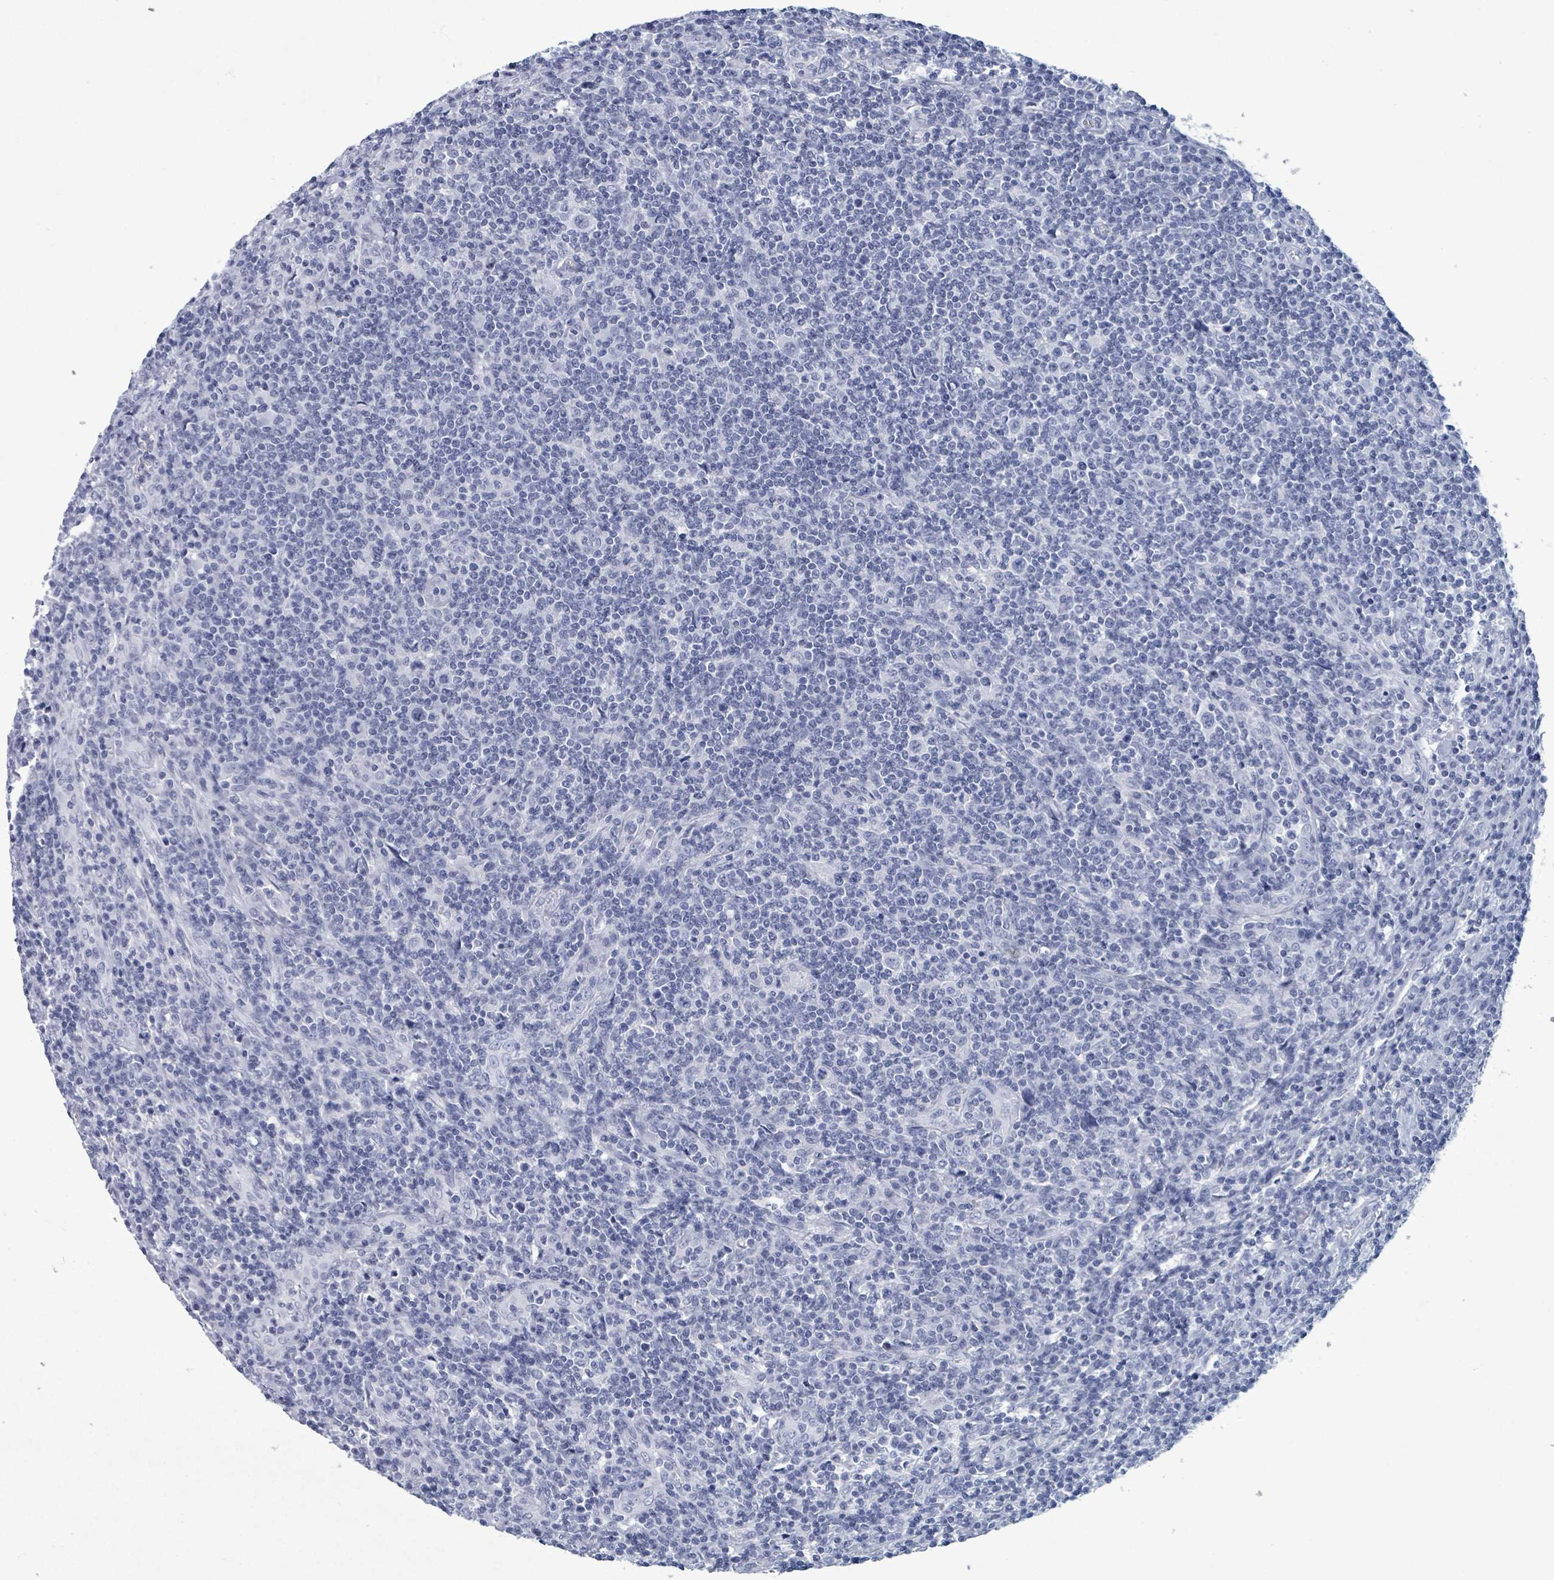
{"staining": {"intensity": "negative", "quantity": "none", "location": "none"}, "tissue": "lymphoma", "cell_type": "Tumor cells", "image_type": "cancer", "snomed": [{"axis": "morphology", "description": "Hodgkin's disease, NOS"}, {"axis": "topography", "description": "Lymph node"}], "caption": "Human Hodgkin's disease stained for a protein using IHC exhibits no staining in tumor cells.", "gene": "NKX2-1", "patient": {"sex": "male", "age": 83}}